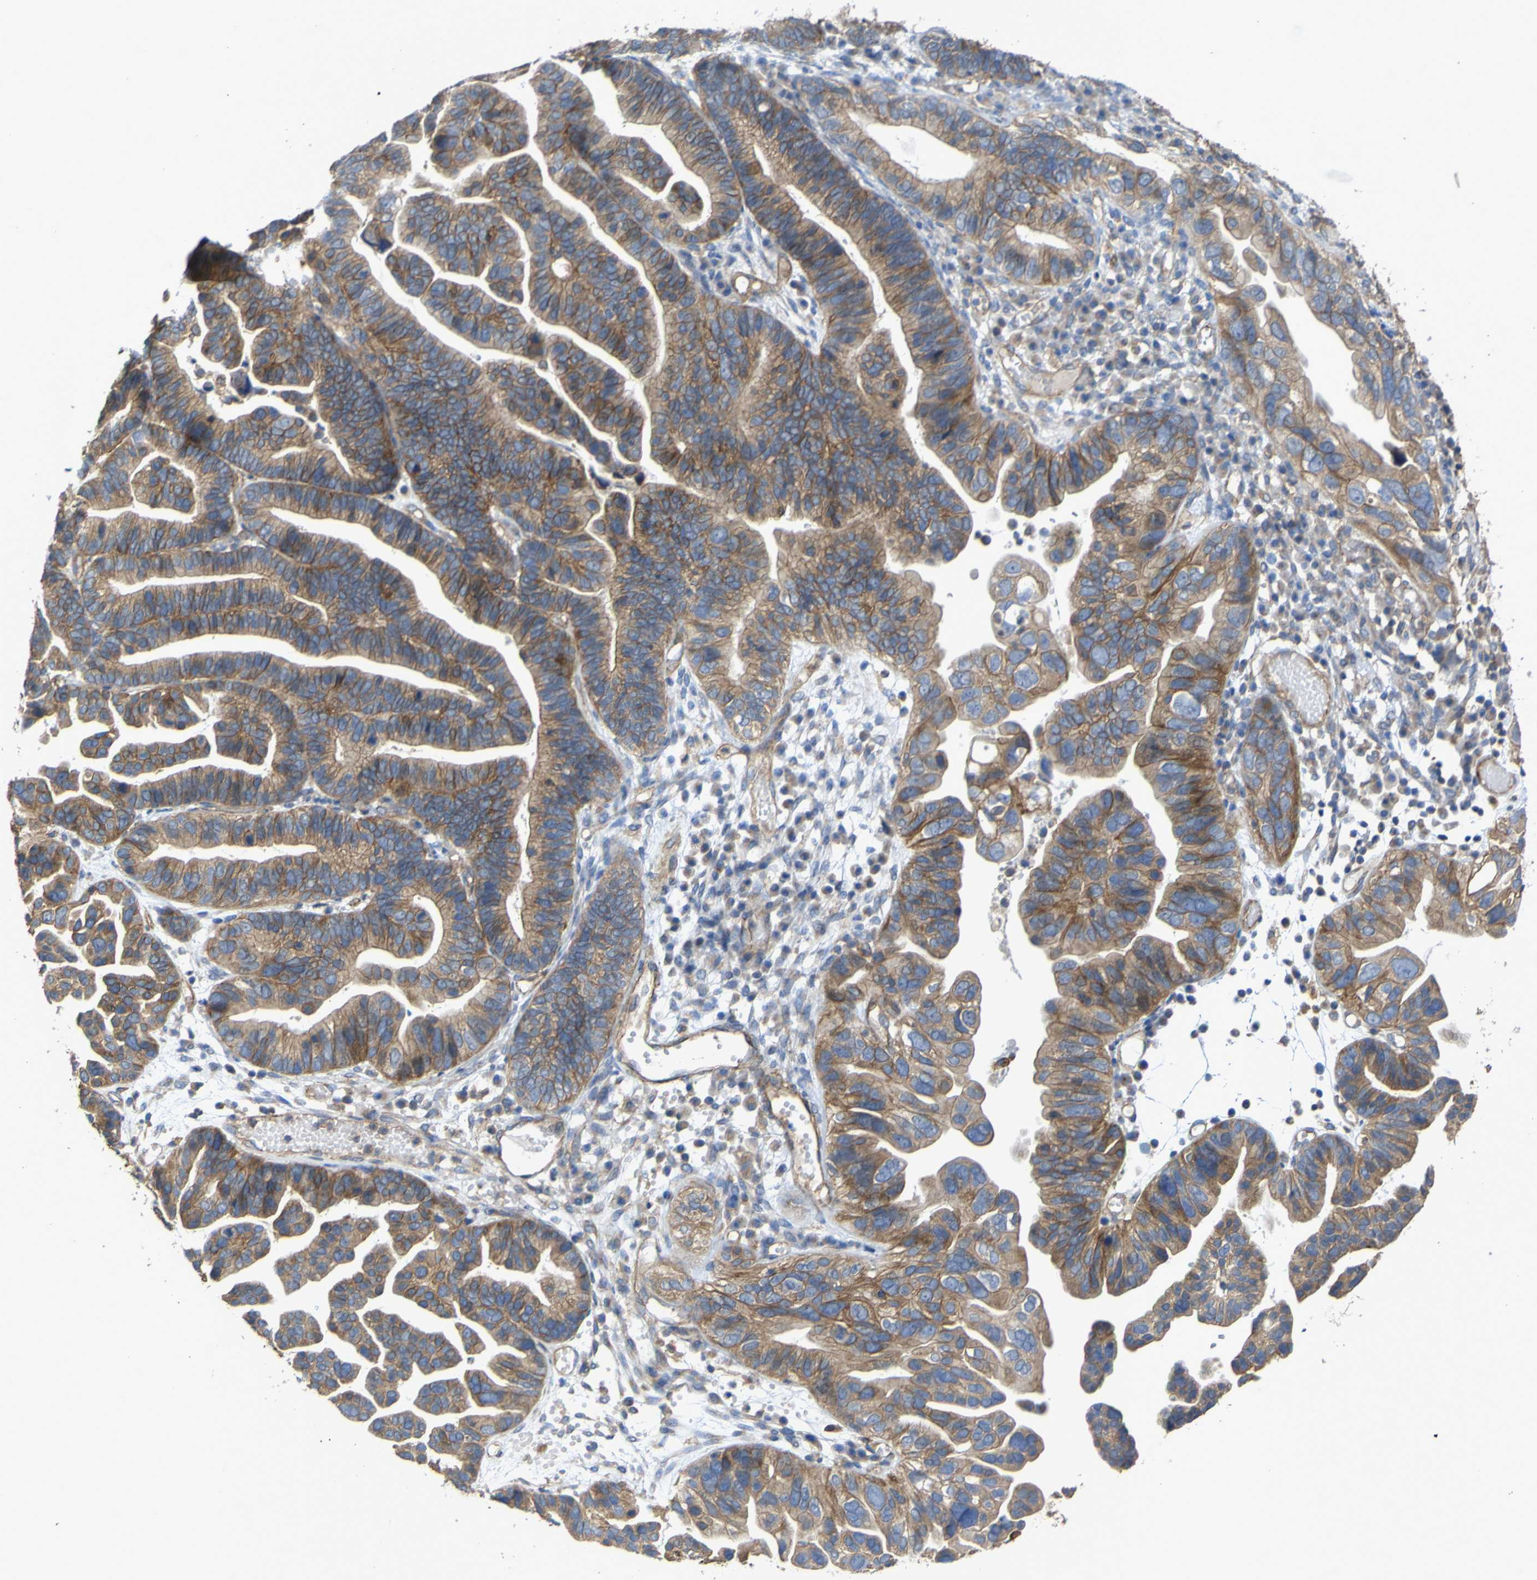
{"staining": {"intensity": "moderate", "quantity": ">75%", "location": "cytoplasmic/membranous"}, "tissue": "ovarian cancer", "cell_type": "Tumor cells", "image_type": "cancer", "snomed": [{"axis": "morphology", "description": "Cystadenocarcinoma, serous, NOS"}, {"axis": "topography", "description": "Ovary"}], "caption": "Protein expression analysis of human serous cystadenocarcinoma (ovarian) reveals moderate cytoplasmic/membranous positivity in approximately >75% of tumor cells.", "gene": "TNFSF15", "patient": {"sex": "female", "age": 56}}